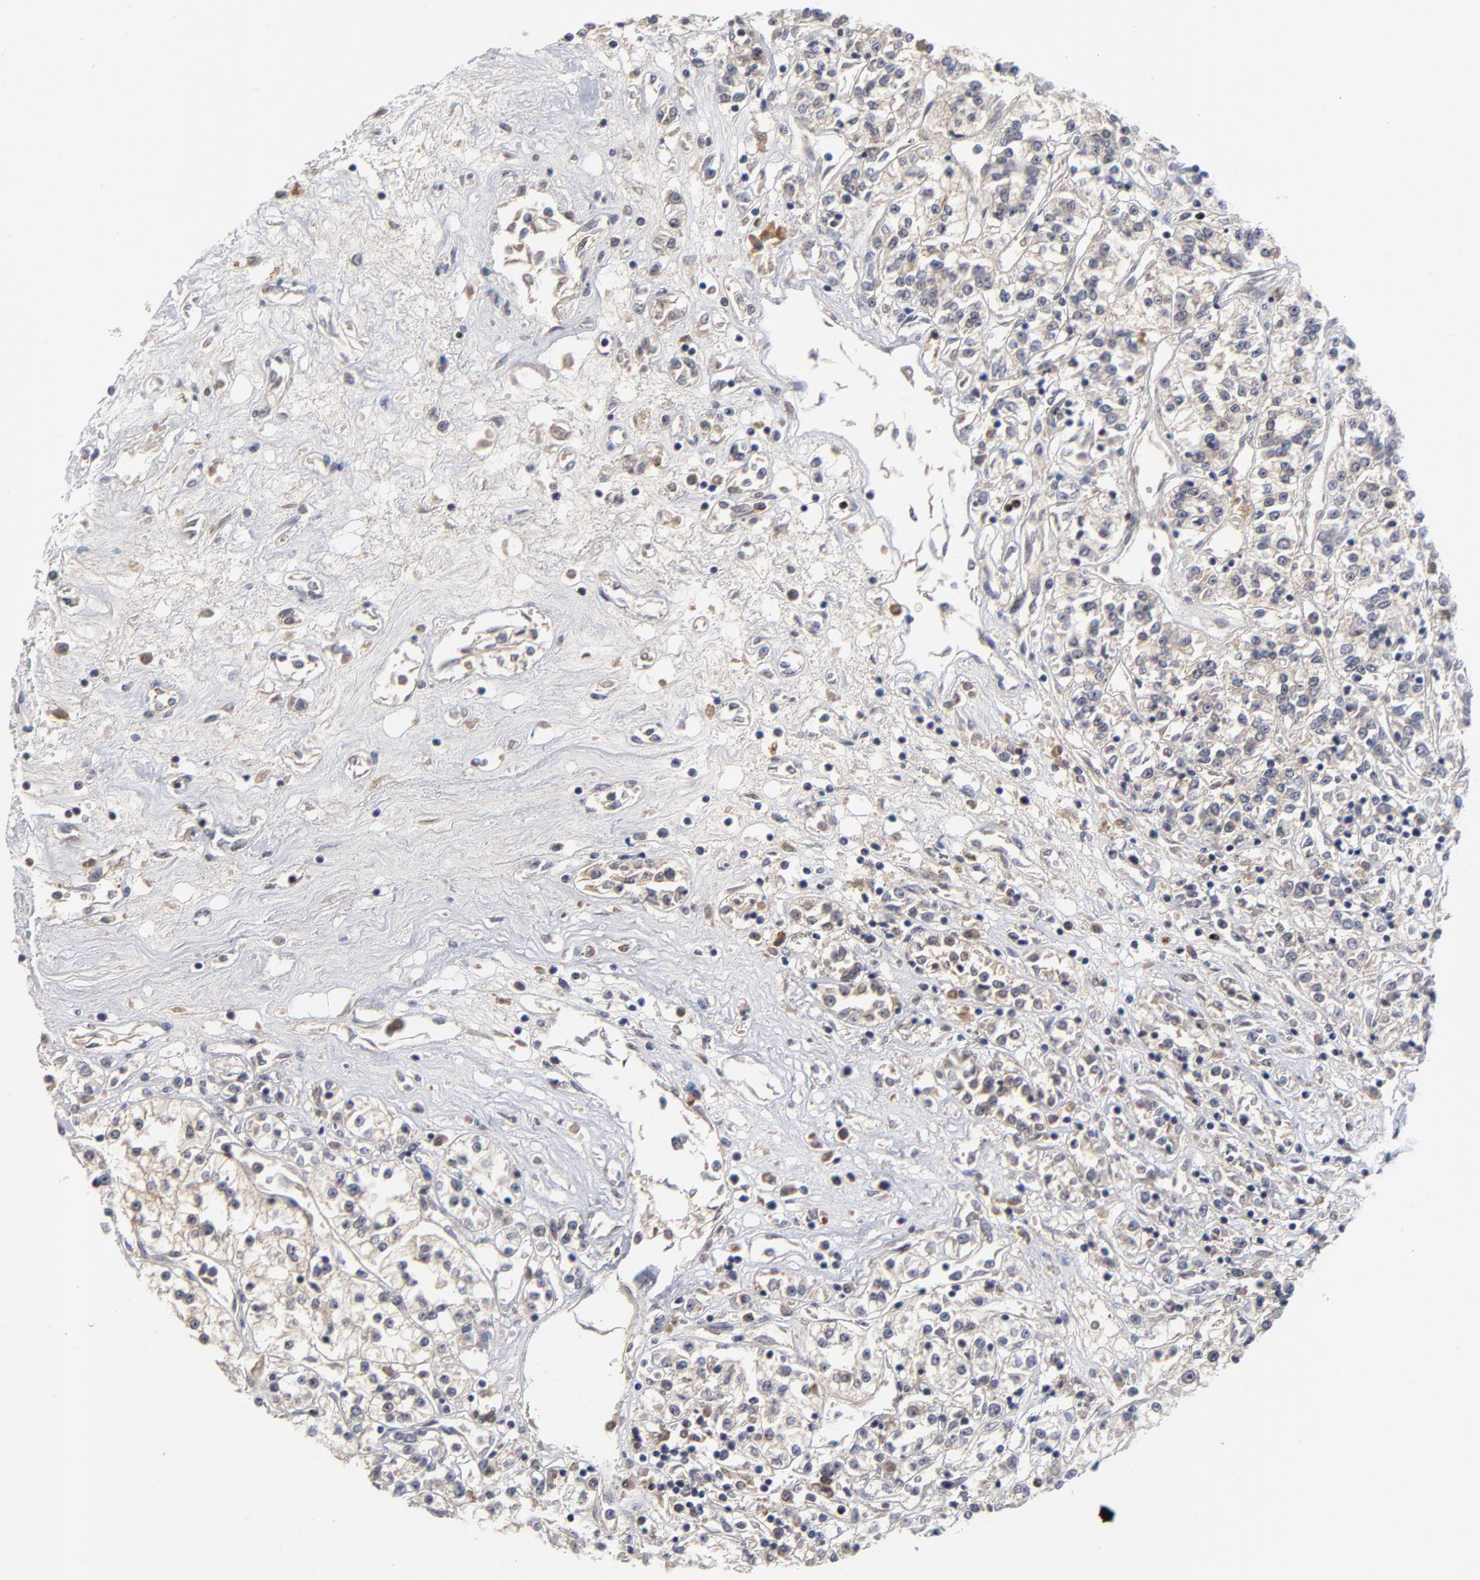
{"staining": {"intensity": "weak", "quantity": "25%-75%", "location": "cytoplasmic/membranous"}, "tissue": "renal cancer", "cell_type": "Tumor cells", "image_type": "cancer", "snomed": [{"axis": "morphology", "description": "Adenocarcinoma, NOS"}, {"axis": "topography", "description": "Kidney"}], "caption": "The immunohistochemical stain highlights weak cytoplasmic/membranous expression in tumor cells of renal adenocarcinoma tissue.", "gene": "WSB1", "patient": {"sex": "female", "age": 76}}